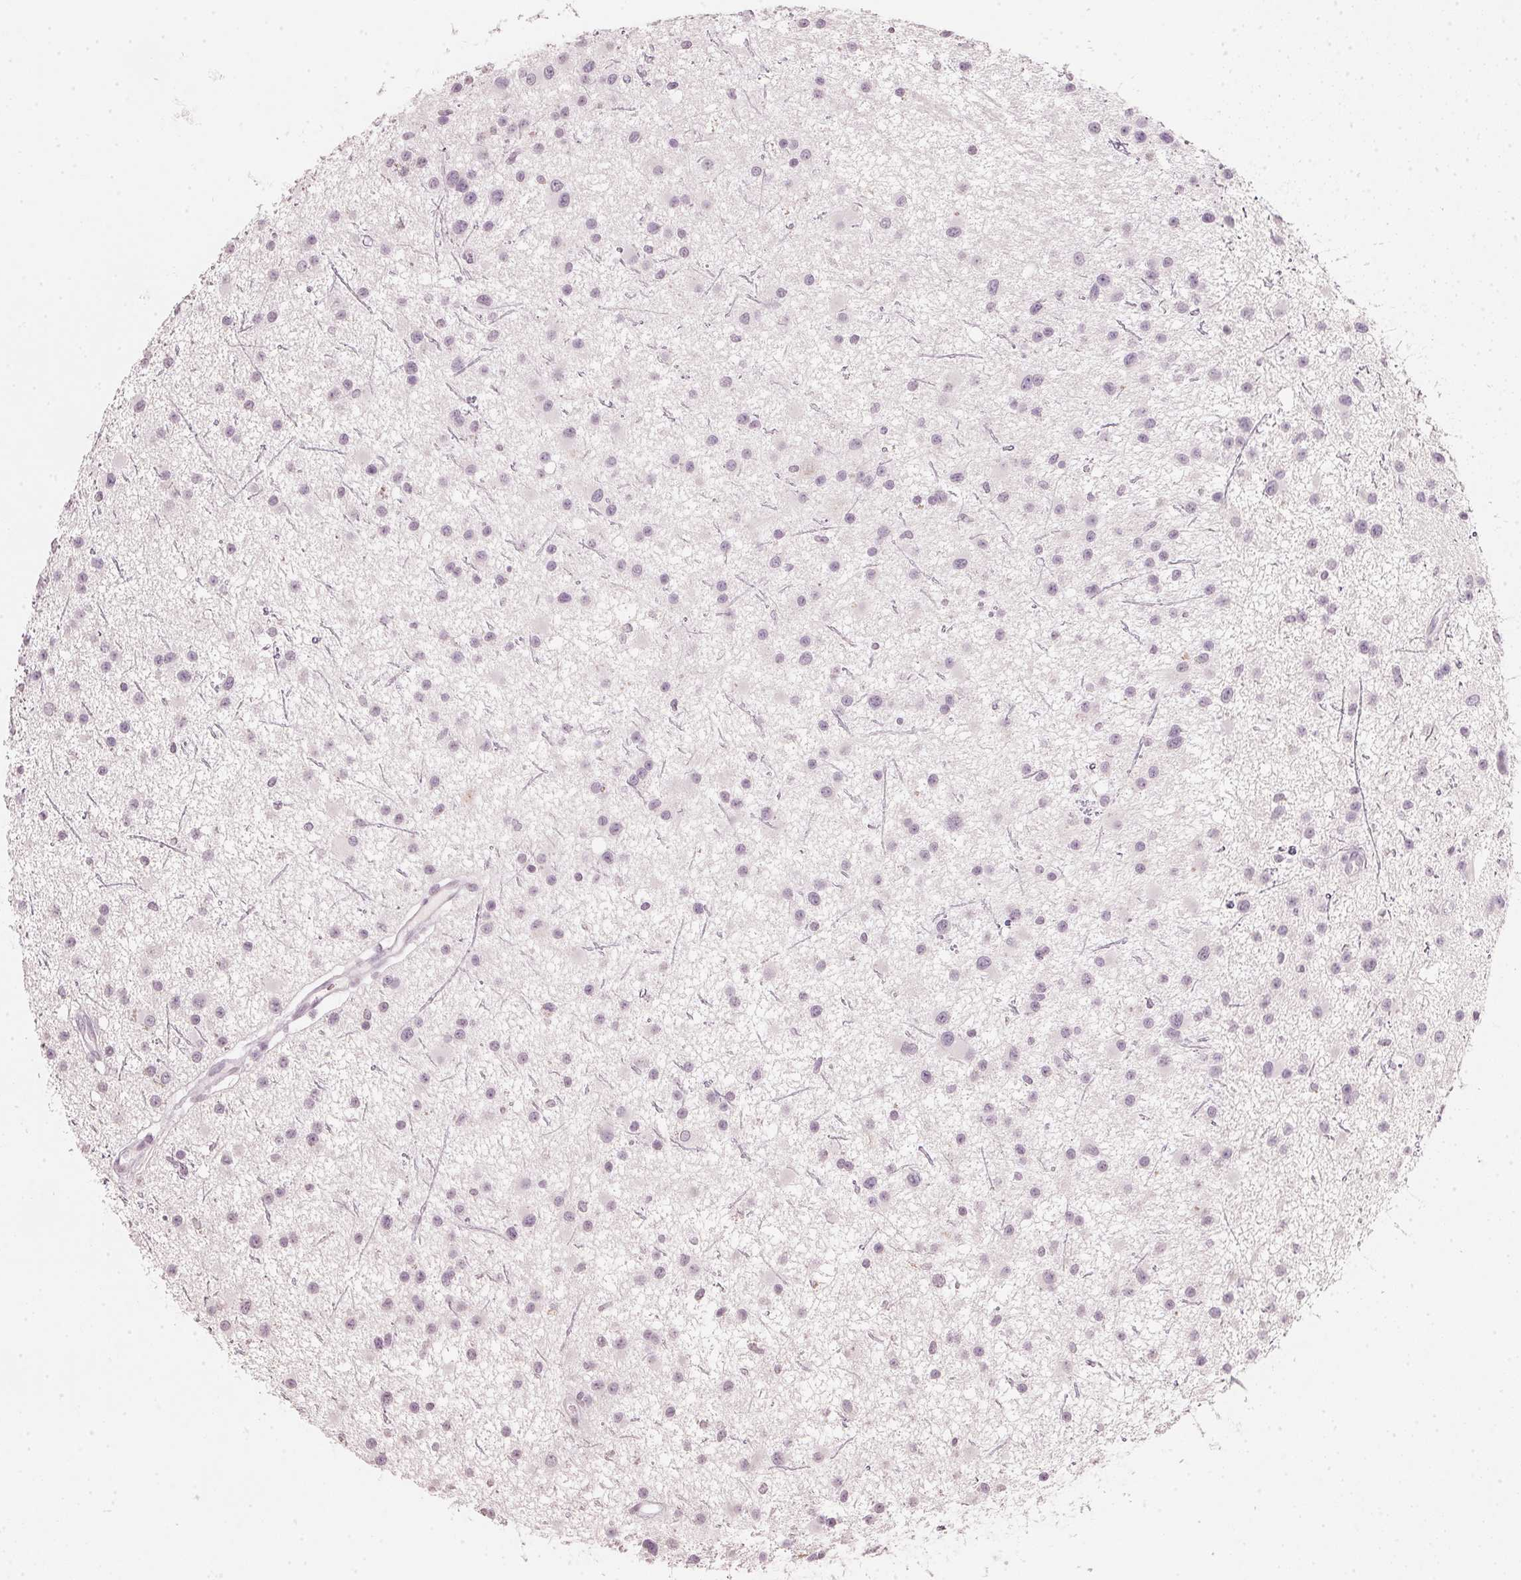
{"staining": {"intensity": "negative", "quantity": "none", "location": "none"}, "tissue": "glioma", "cell_type": "Tumor cells", "image_type": "cancer", "snomed": [{"axis": "morphology", "description": "Glioma, malignant, Low grade"}, {"axis": "topography", "description": "Brain"}], "caption": "The histopathology image reveals no significant expression in tumor cells of glioma.", "gene": "SFRP4", "patient": {"sex": "male", "age": 43}}